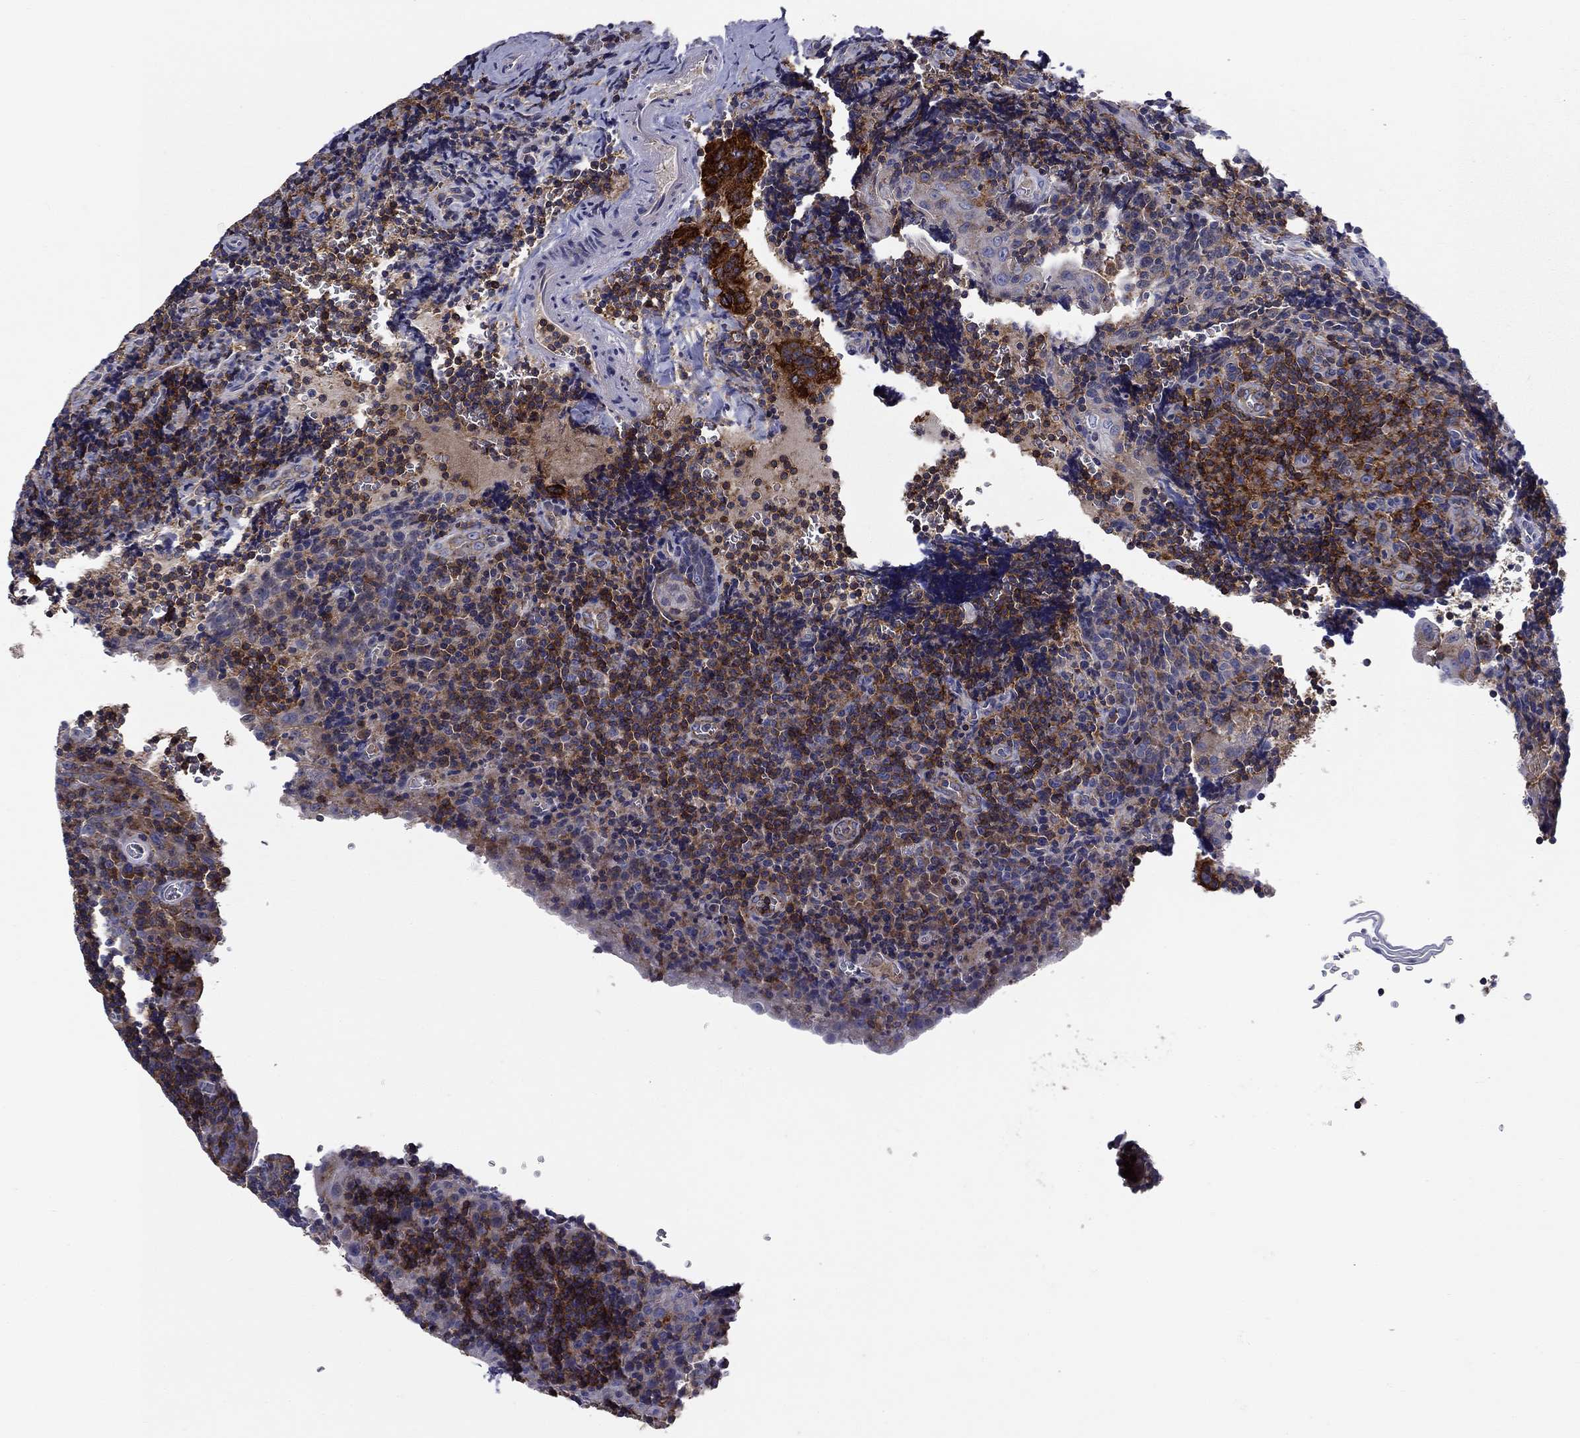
{"staining": {"intensity": "strong", "quantity": "<25%", "location": "cytoplasmic/membranous"}, "tissue": "tonsil", "cell_type": "Germinal center cells", "image_type": "normal", "snomed": [{"axis": "morphology", "description": "Normal tissue, NOS"}, {"axis": "morphology", "description": "Inflammation, NOS"}, {"axis": "topography", "description": "Tonsil"}], "caption": "High-power microscopy captured an immunohistochemistry image of normal tonsil, revealing strong cytoplasmic/membranous staining in approximately <25% of germinal center cells. Immunohistochemistry stains the protein in brown and the nuclei are stained blue.", "gene": "SIT1", "patient": {"sex": "female", "age": 31}}